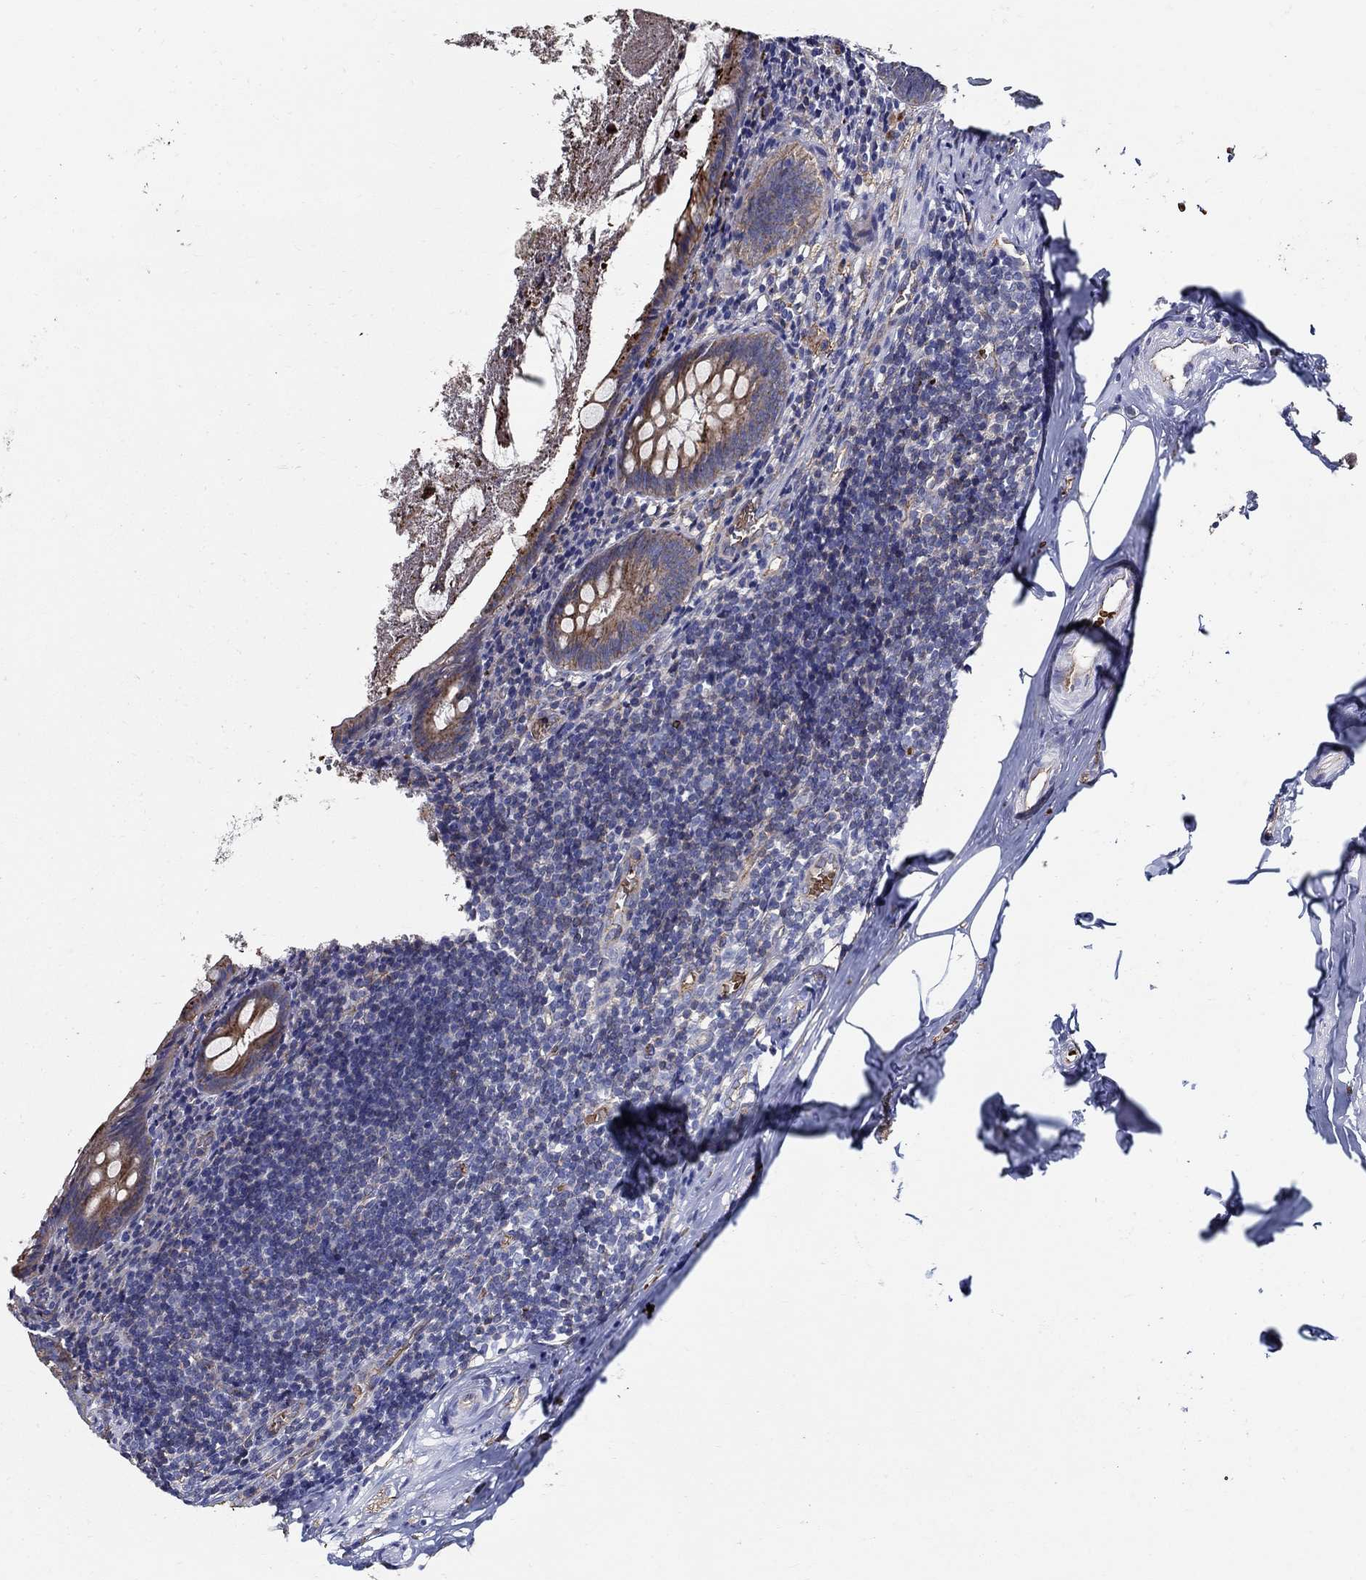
{"staining": {"intensity": "strong", "quantity": ">75%", "location": "cytoplasmic/membranous"}, "tissue": "appendix", "cell_type": "Glandular cells", "image_type": "normal", "snomed": [{"axis": "morphology", "description": "Normal tissue, NOS"}, {"axis": "topography", "description": "Appendix"}], "caption": "Protein expression analysis of normal human appendix reveals strong cytoplasmic/membranous staining in approximately >75% of glandular cells. Using DAB (3,3'-diaminobenzidine) (brown) and hematoxylin (blue) stains, captured at high magnification using brightfield microscopy.", "gene": "APBB3", "patient": {"sex": "female", "age": 23}}